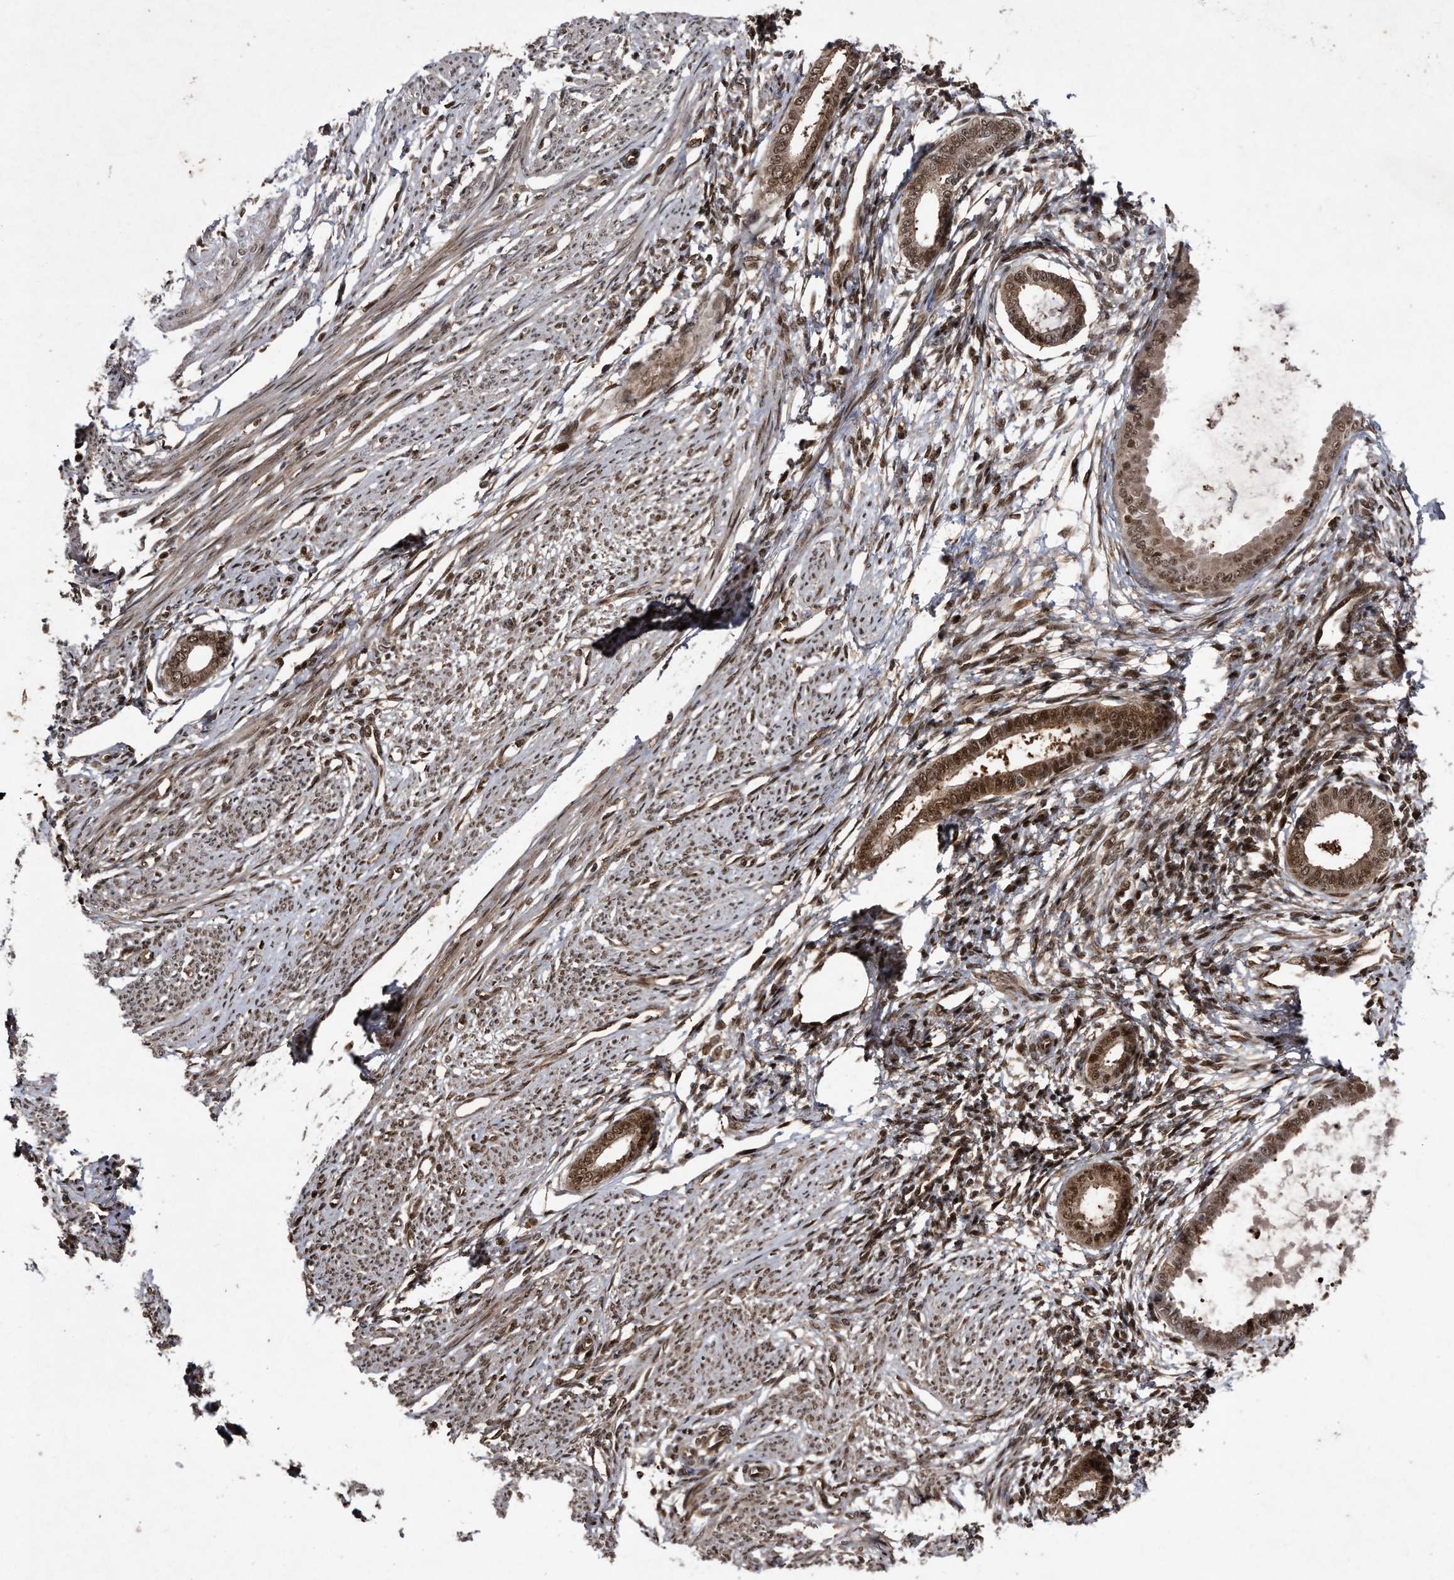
{"staining": {"intensity": "moderate", "quantity": ">75%", "location": "nuclear"}, "tissue": "endometrium", "cell_type": "Cells in endometrial stroma", "image_type": "normal", "snomed": [{"axis": "morphology", "description": "Normal tissue, NOS"}, {"axis": "topography", "description": "Endometrium"}], "caption": "This histopathology image demonstrates immunohistochemistry staining of normal endometrium, with medium moderate nuclear staining in about >75% of cells in endometrial stroma.", "gene": "RAD23B", "patient": {"sex": "female", "age": 56}}